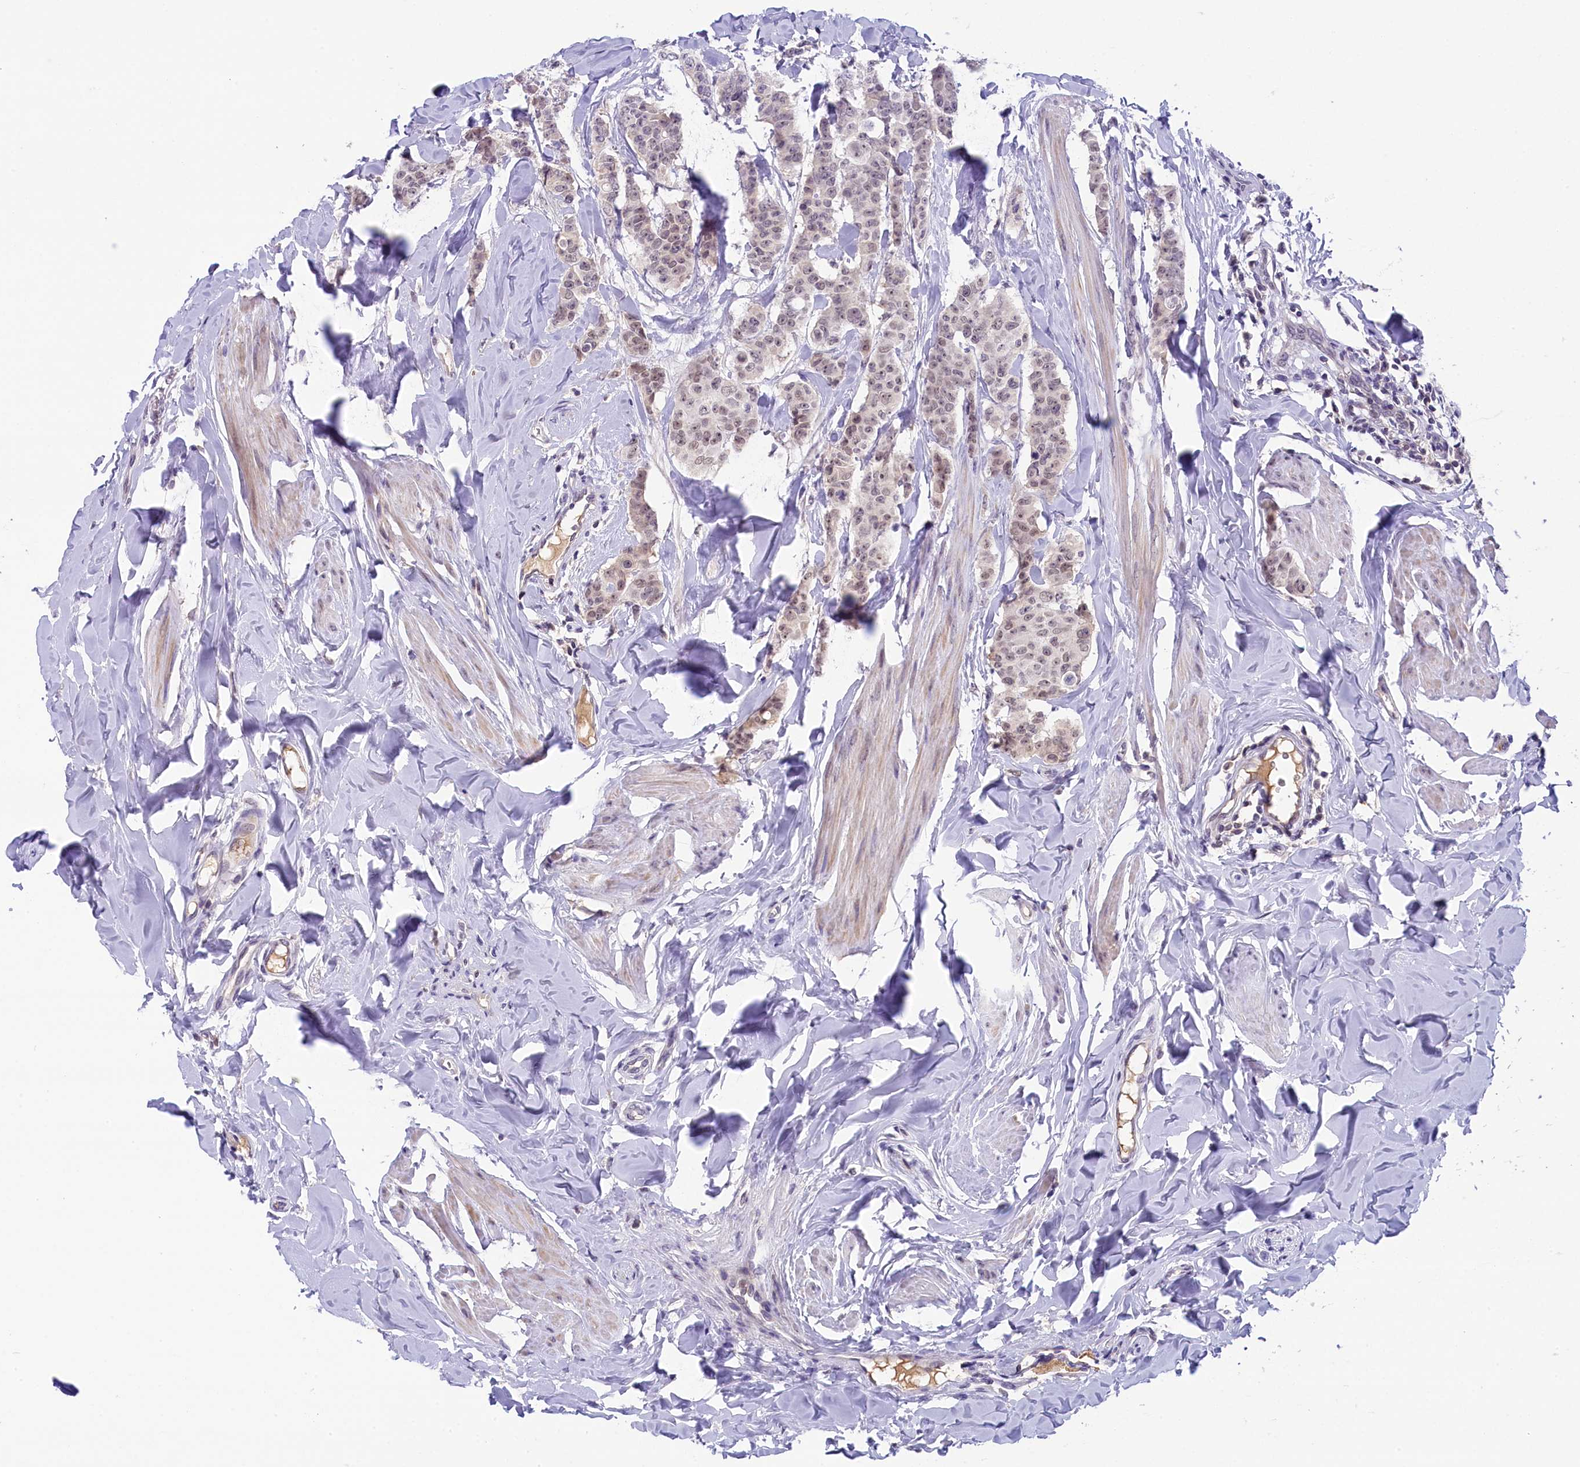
{"staining": {"intensity": "weak", "quantity": ">75%", "location": "nuclear"}, "tissue": "breast cancer", "cell_type": "Tumor cells", "image_type": "cancer", "snomed": [{"axis": "morphology", "description": "Duct carcinoma"}, {"axis": "topography", "description": "Breast"}], "caption": "Breast invasive ductal carcinoma stained with a protein marker displays weak staining in tumor cells.", "gene": "CRAMP1", "patient": {"sex": "female", "age": 40}}